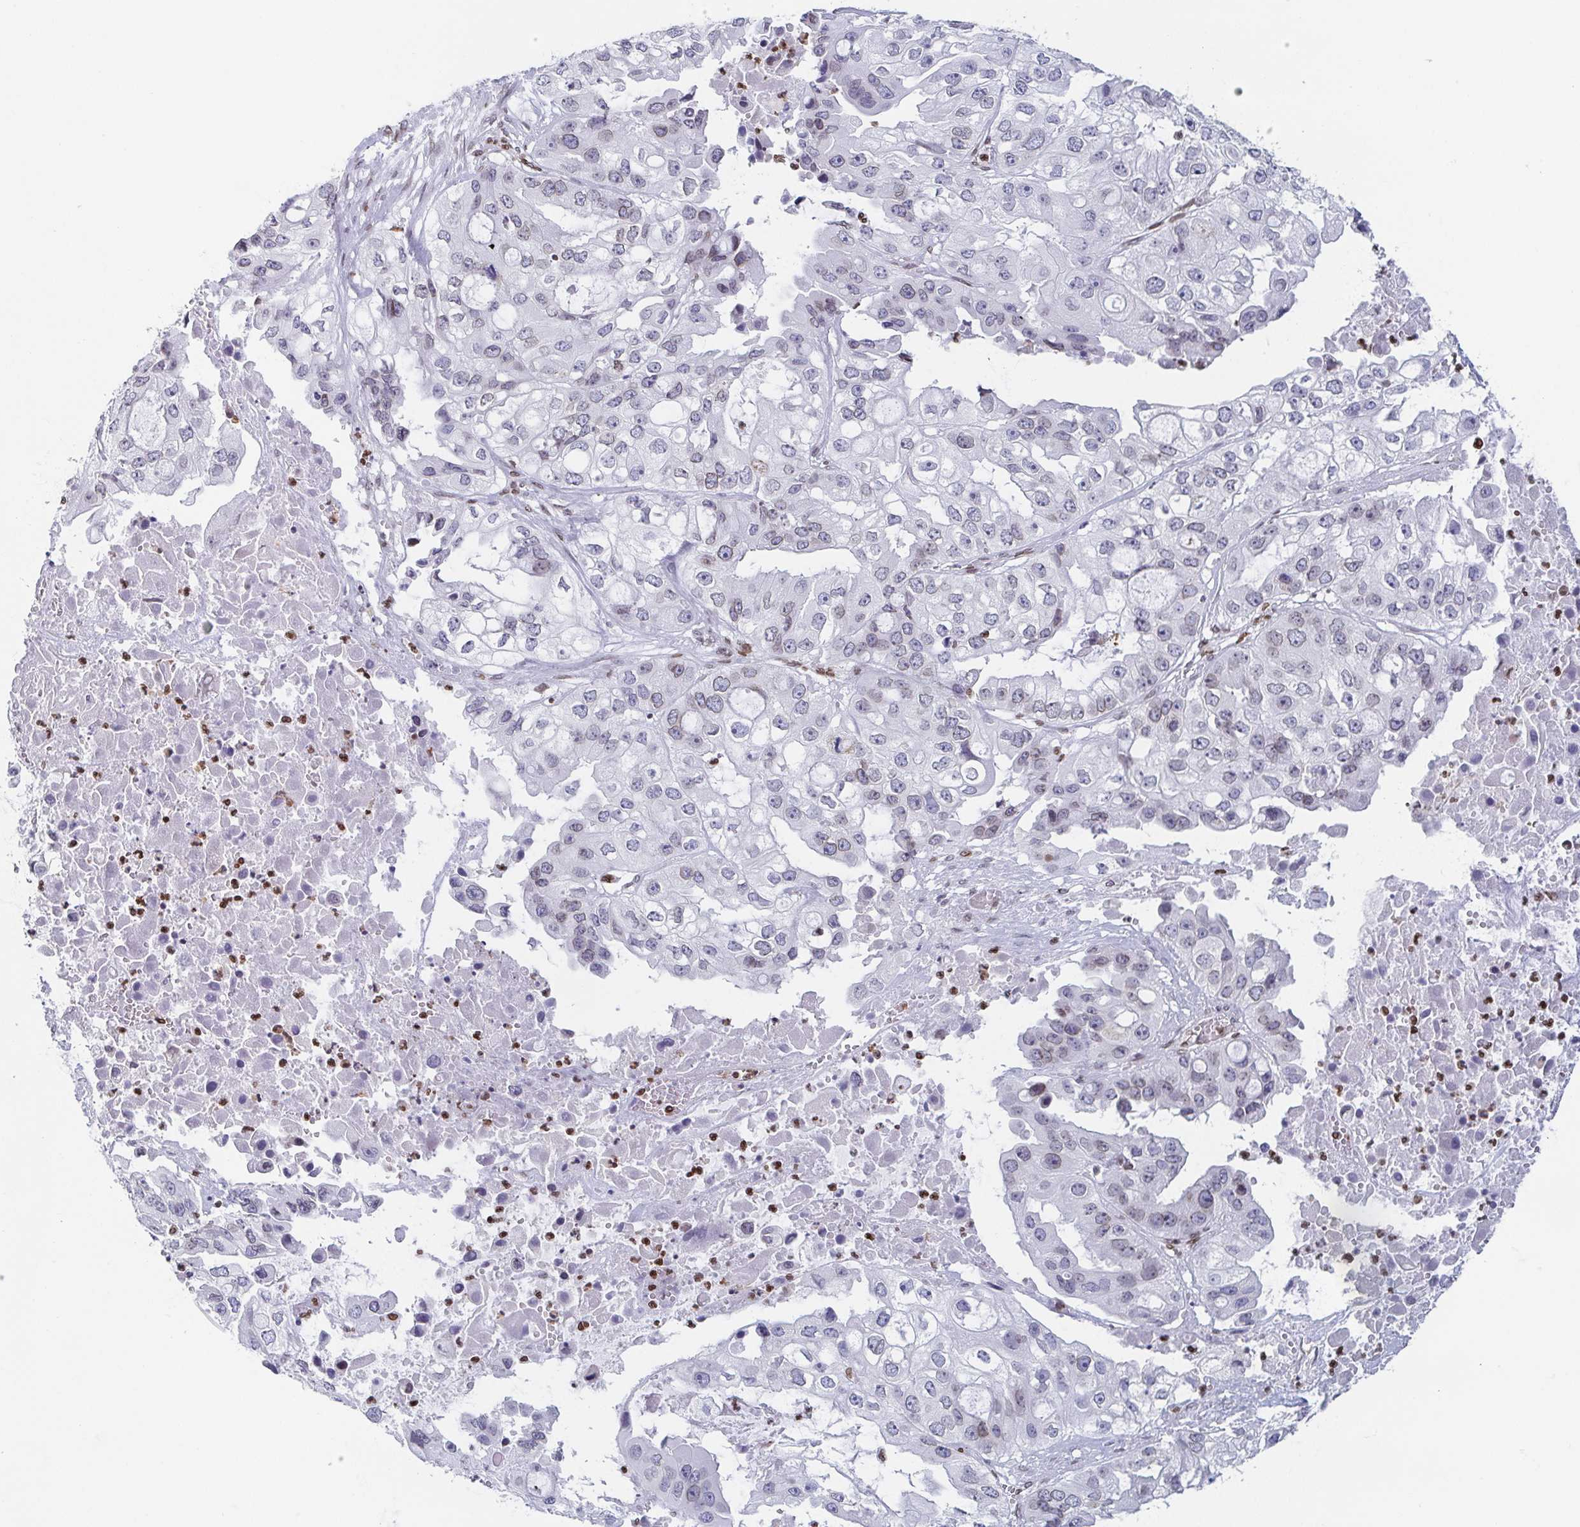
{"staining": {"intensity": "negative", "quantity": "none", "location": "none"}, "tissue": "ovarian cancer", "cell_type": "Tumor cells", "image_type": "cancer", "snomed": [{"axis": "morphology", "description": "Cystadenocarcinoma, serous, NOS"}, {"axis": "topography", "description": "Ovary"}], "caption": "The photomicrograph exhibits no significant staining in tumor cells of ovarian cancer (serous cystadenocarcinoma).", "gene": "BTBD7", "patient": {"sex": "female", "age": 56}}